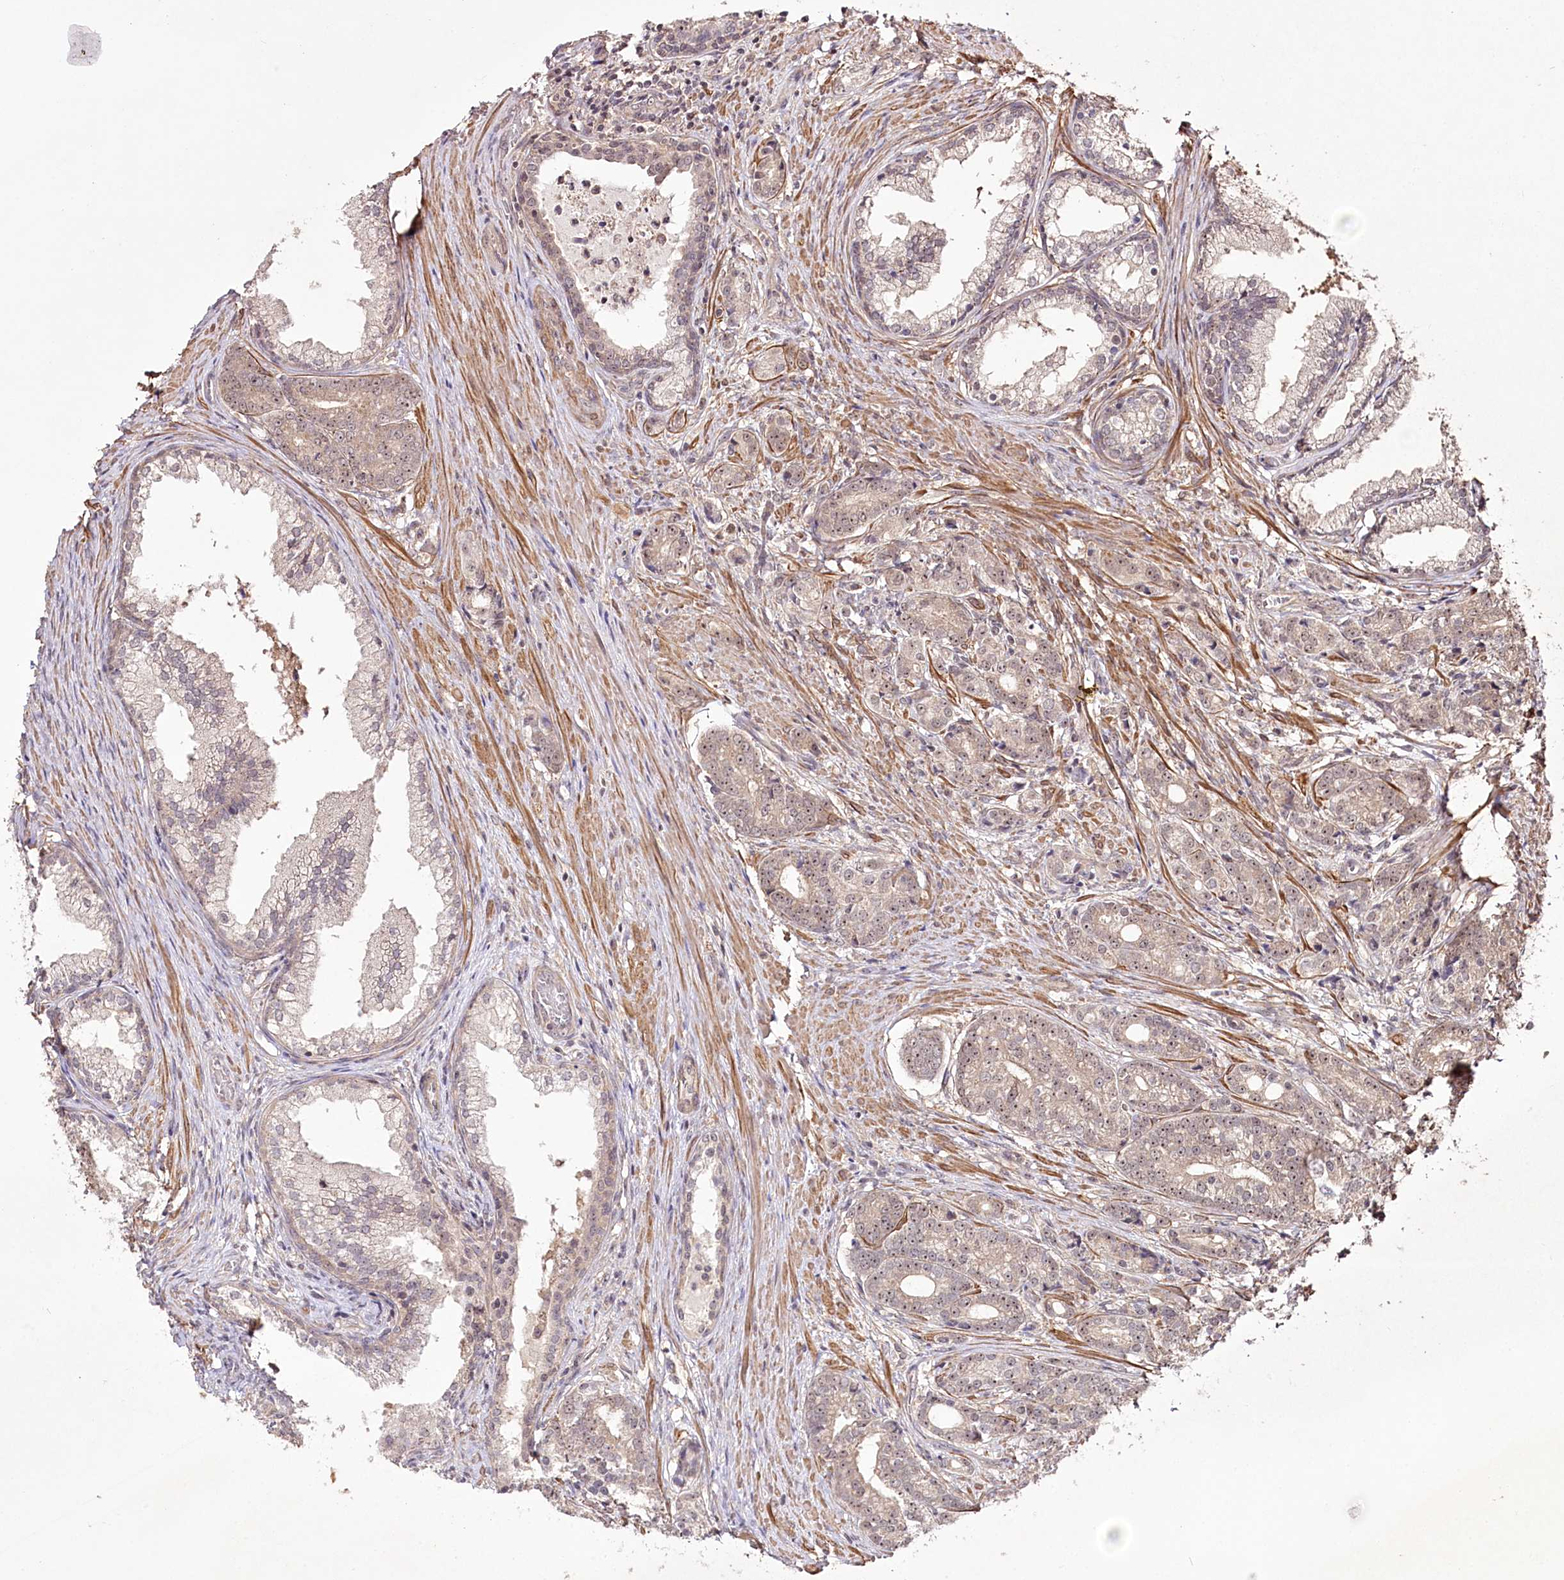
{"staining": {"intensity": "weak", "quantity": ">75%", "location": "nuclear"}, "tissue": "prostate cancer", "cell_type": "Tumor cells", "image_type": "cancer", "snomed": [{"axis": "morphology", "description": "Adenocarcinoma, Low grade"}, {"axis": "topography", "description": "Prostate"}], "caption": "The photomicrograph displays immunohistochemical staining of prostate cancer. There is weak nuclear expression is present in about >75% of tumor cells. (IHC, brightfield microscopy, high magnification).", "gene": "CCDC59", "patient": {"sex": "male", "age": 71}}